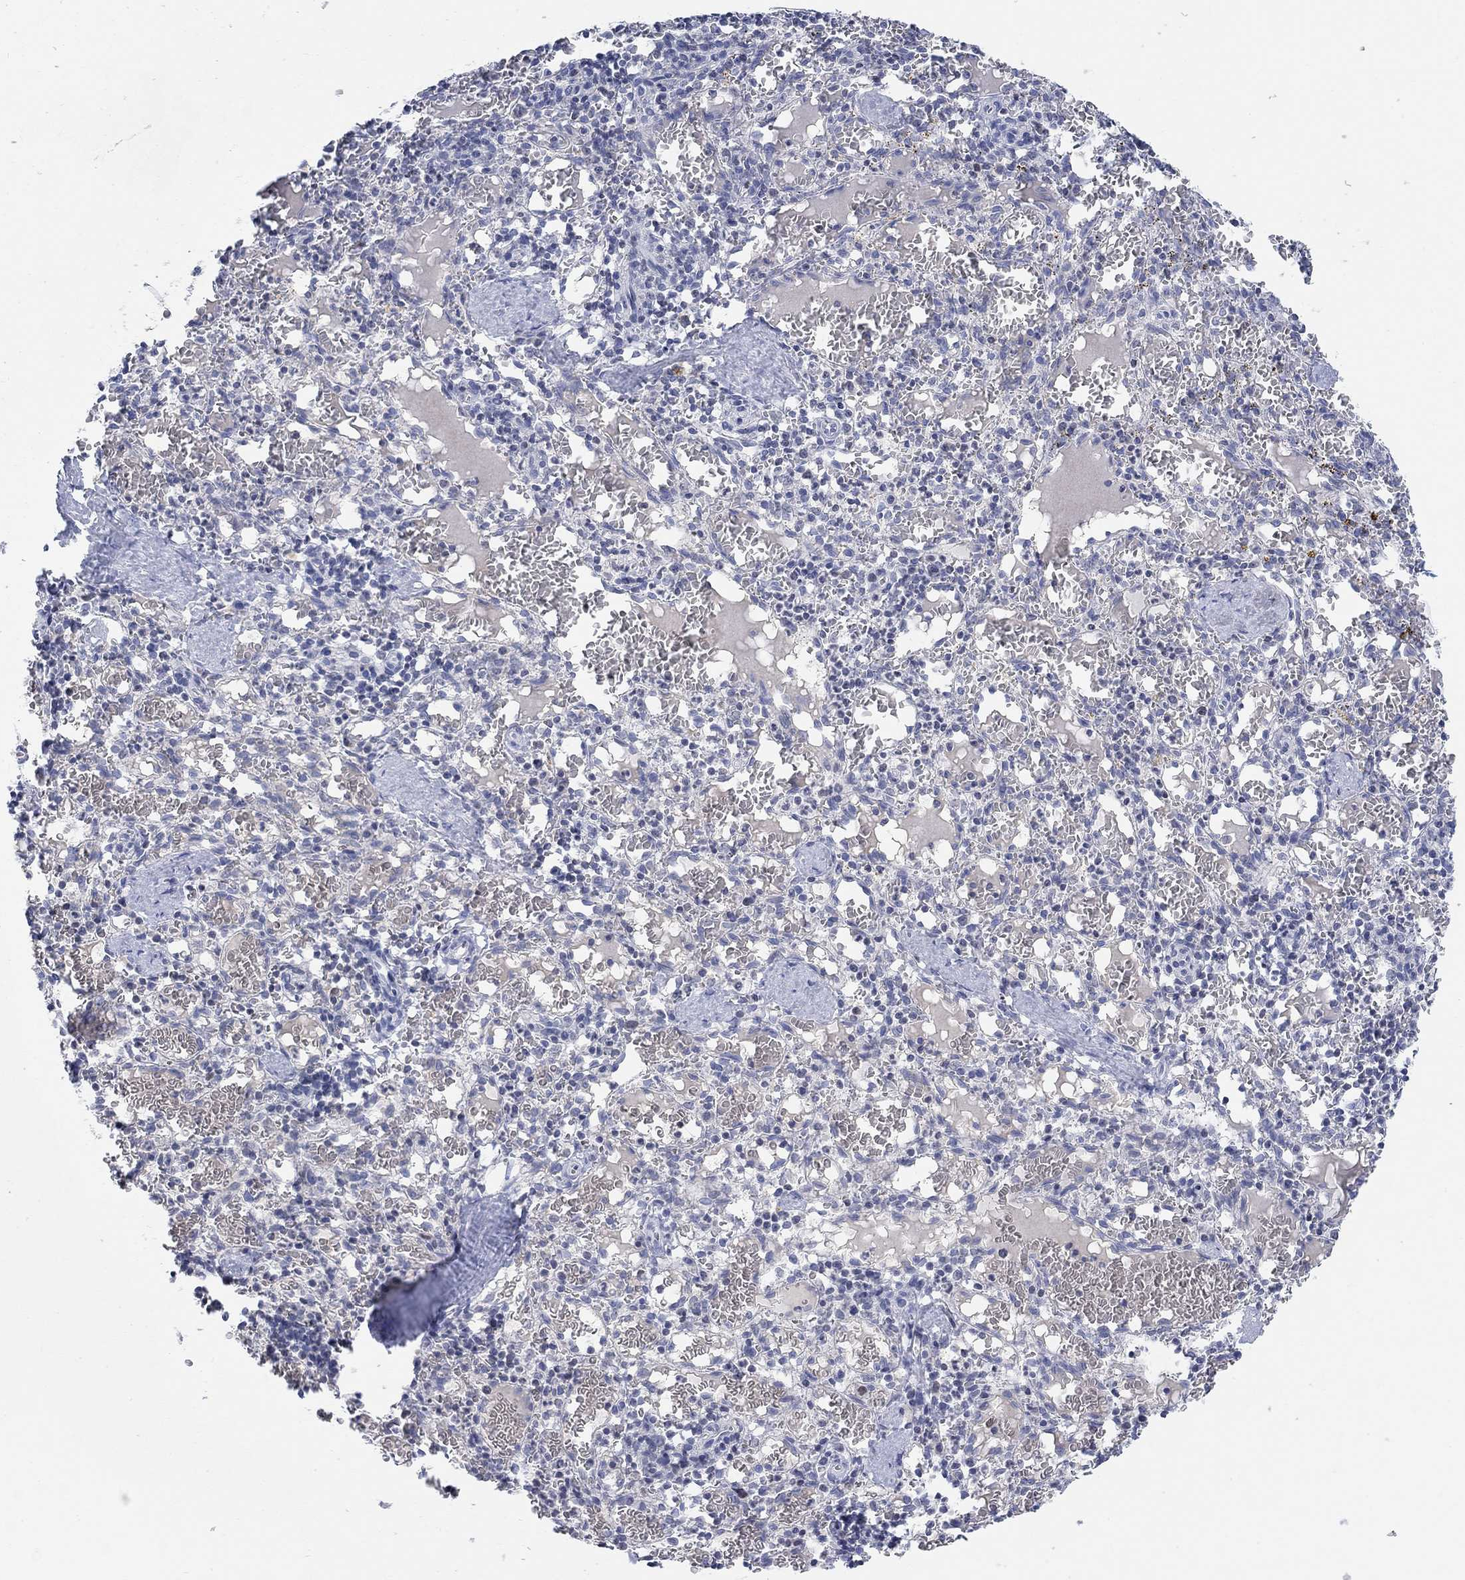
{"staining": {"intensity": "negative", "quantity": "none", "location": "none"}, "tissue": "spleen", "cell_type": "Cells in red pulp", "image_type": "normal", "snomed": [{"axis": "morphology", "description": "Normal tissue, NOS"}, {"axis": "topography", "description": "Spleen"}], "caption": "This is an immunohistochemistry (IHC) photomicrograph of normal human spleen. There is no staining in cells in red pulp.", "gene": "ATP6V1E2", "patient": {"sex": "male", "age": 11}}